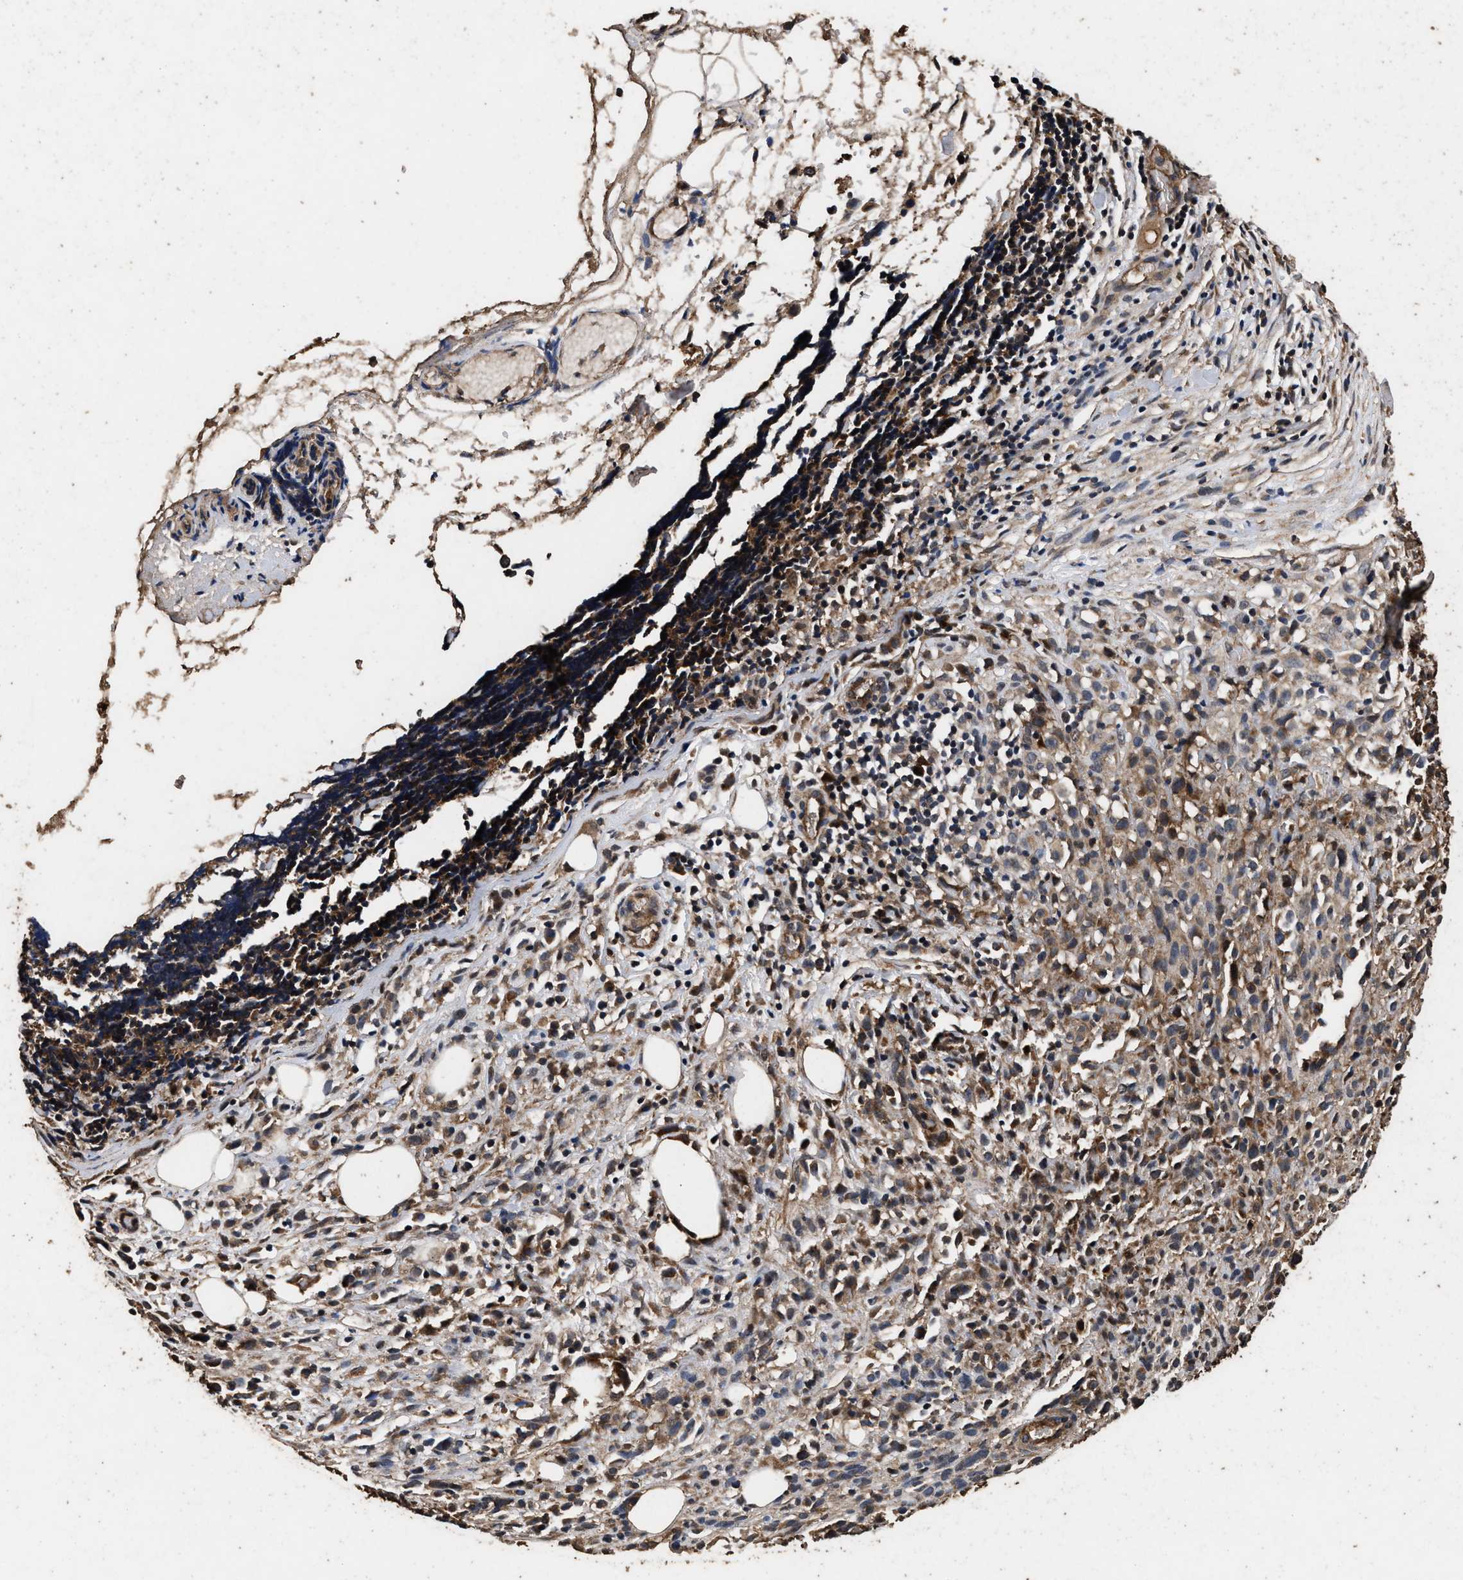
{"staining": {"intensity": "weak", "quantity": "25%-75%", "location": "cytoplasmic/membranous"}, "tissue": "melanoma", "cell_type": "Tumor cells", "image_type": "cancer", "snomed": [{"axis": "morphology", "description": "Malignant melanoma, NOS"}, {"axis": "topography", "description": "Skin"}], "caption": "A low amount of weak cytoplasmic/membranous staining is seen in approximately 25%-75% of tumor cells in malignant melanoma tissue.", "gene": "KYAT1", "patient": {"sex": "female", "age": 55}}